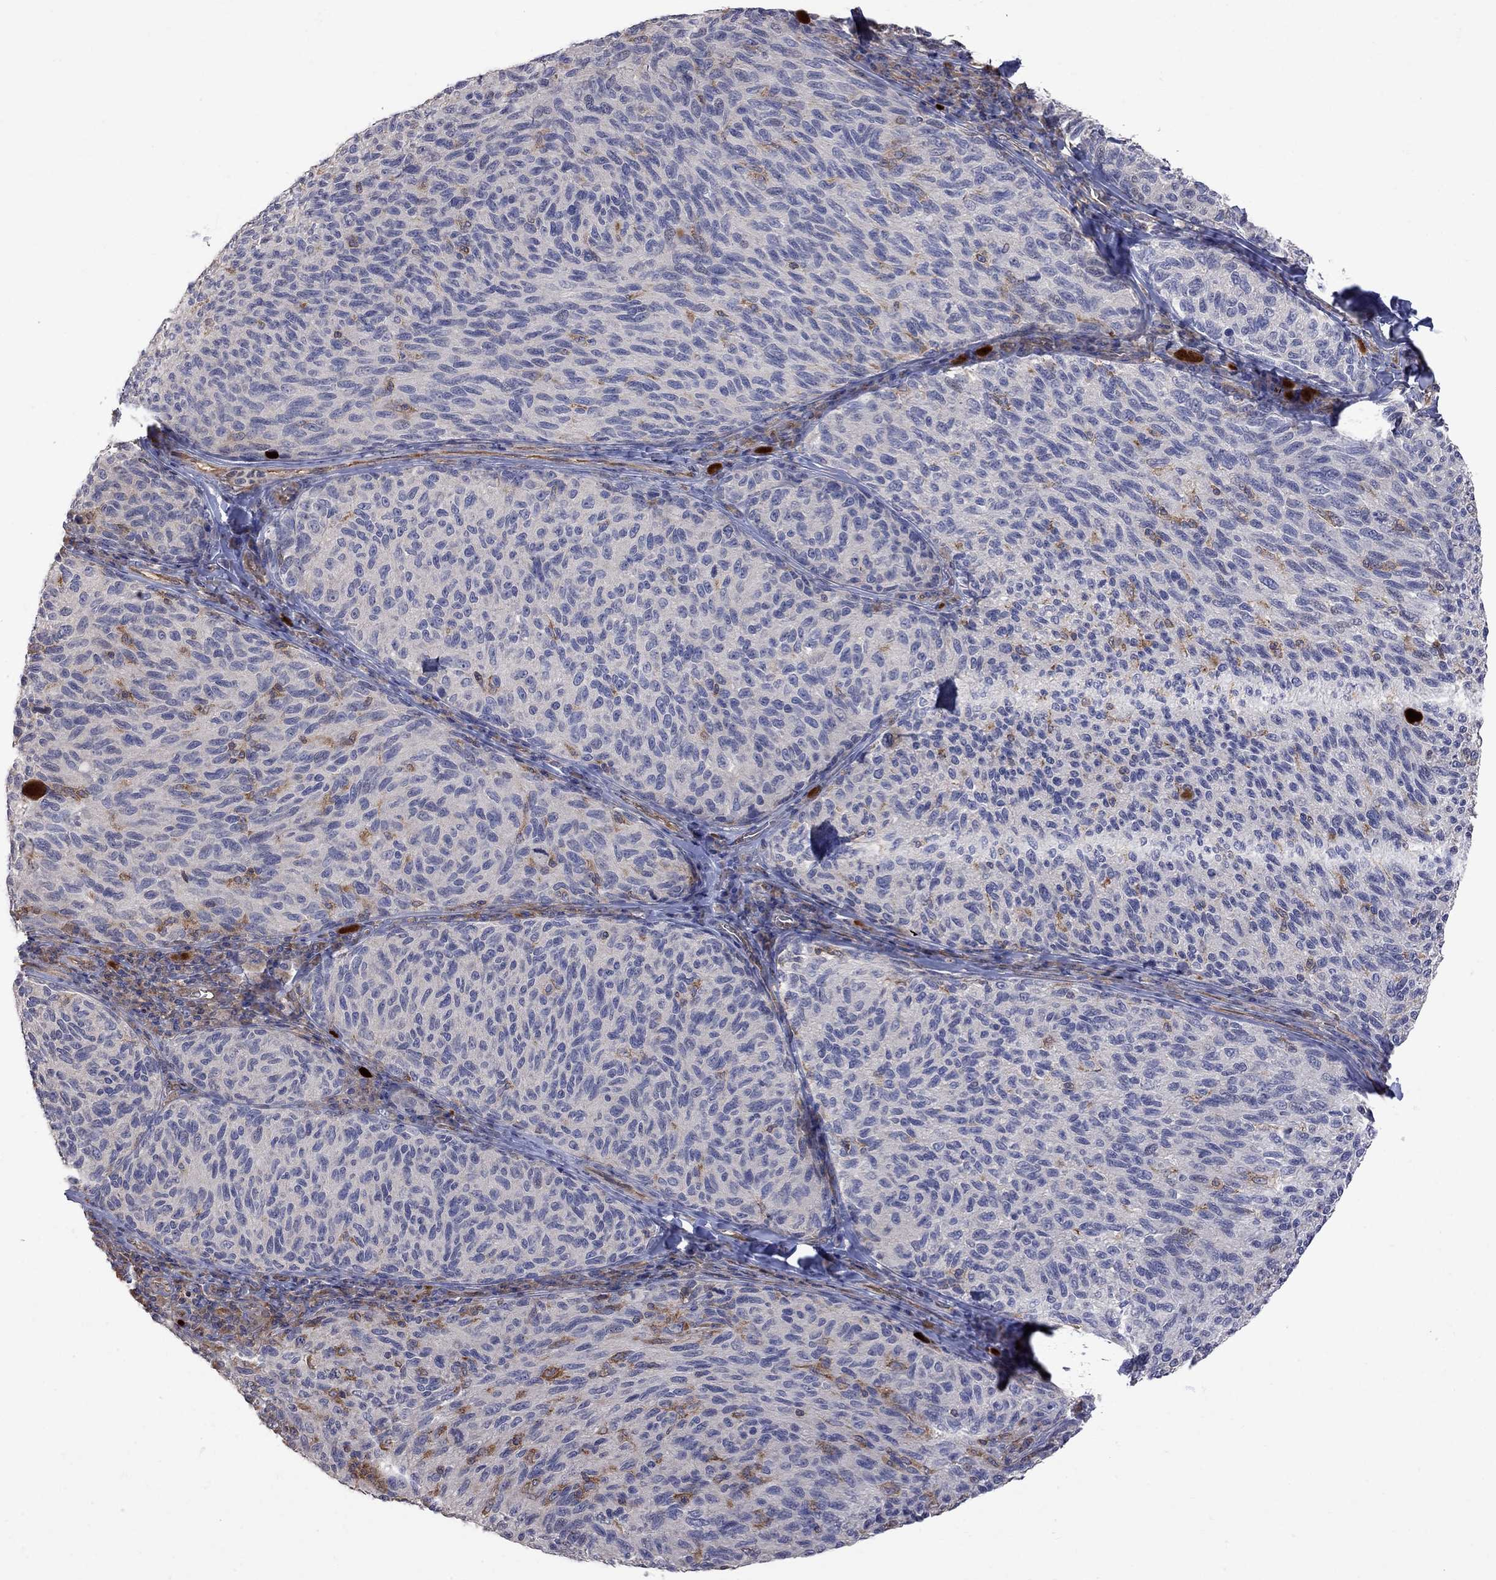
{"staining": {"intensity": "negative", "quantity": "none", "location": "none"}, "tissue": "melanoma", "cell_type": "Tumor cells", "image_type": "cancer", "snomed": [{"axis": "morphology", "description": "Malignant melanoma, NOS"}, {"axis": "topography", "description": "Skin"}], "caption": "Immunohistochemical staining of human melanoma exhibits no significant staining in tumor cells.", "gene": "ABI3", "patient": {"sex": "female", "age": 73}}